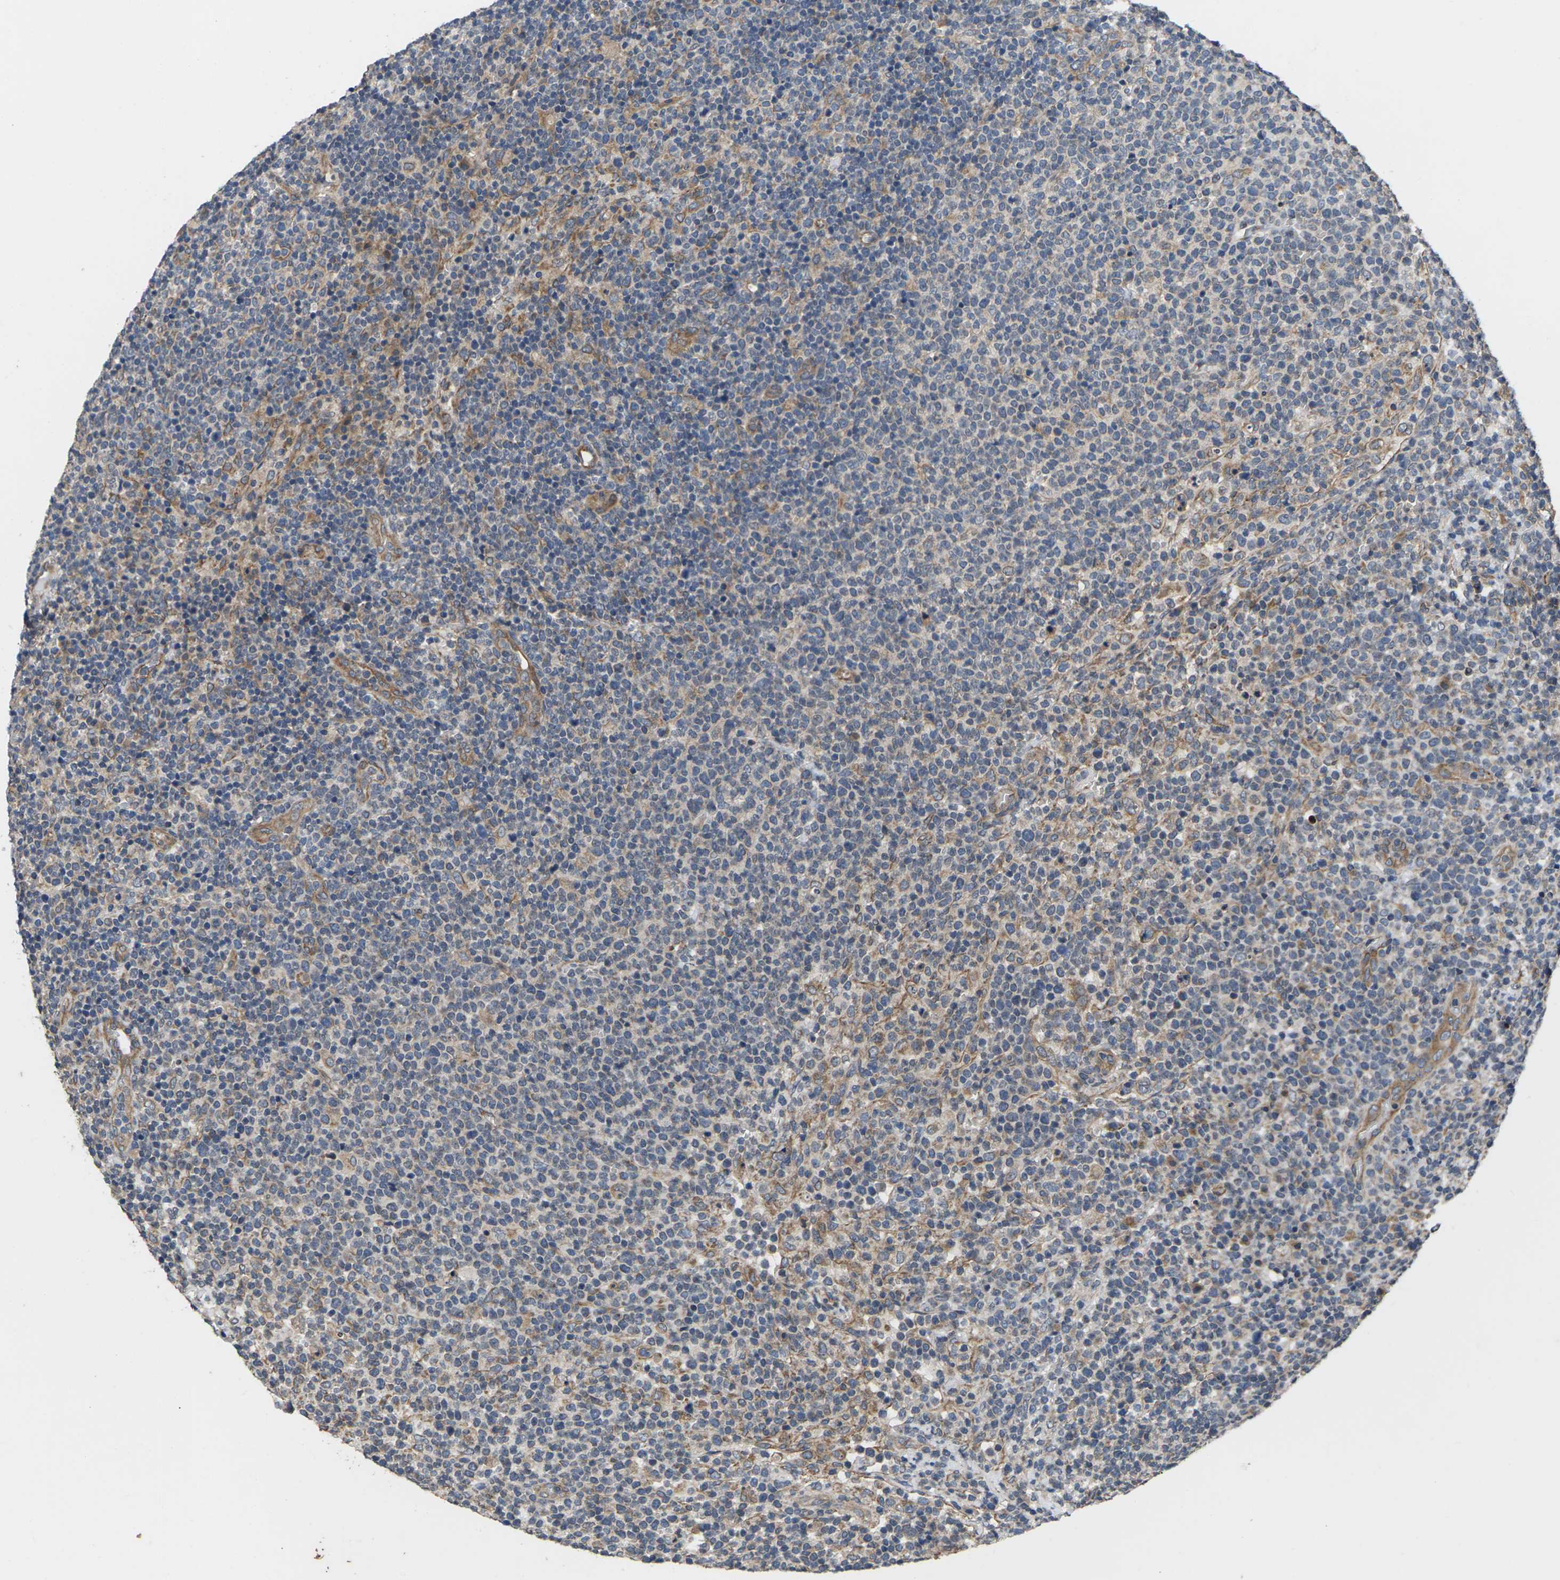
{"staining": {"intensity": "moderate", "quantity": "25%-75%", "location": "cytoplasmic/membranous"}, "tissue": "lymphoma", "cell_type": "Tumor cells", "image_type": "cancer", "snomed": [{"axis": "morphology", "description": "Malignant lymphoma, non-Hodgkin's type, High grade"}, {"axis": "topography", "description": "Lymph node"}], "caption": "Human lymphoma stained with a protein marker exhibits moderate staining in tumor cells.", "gene": "DKK2", "patient": {"sex": "male", "age": 61}}